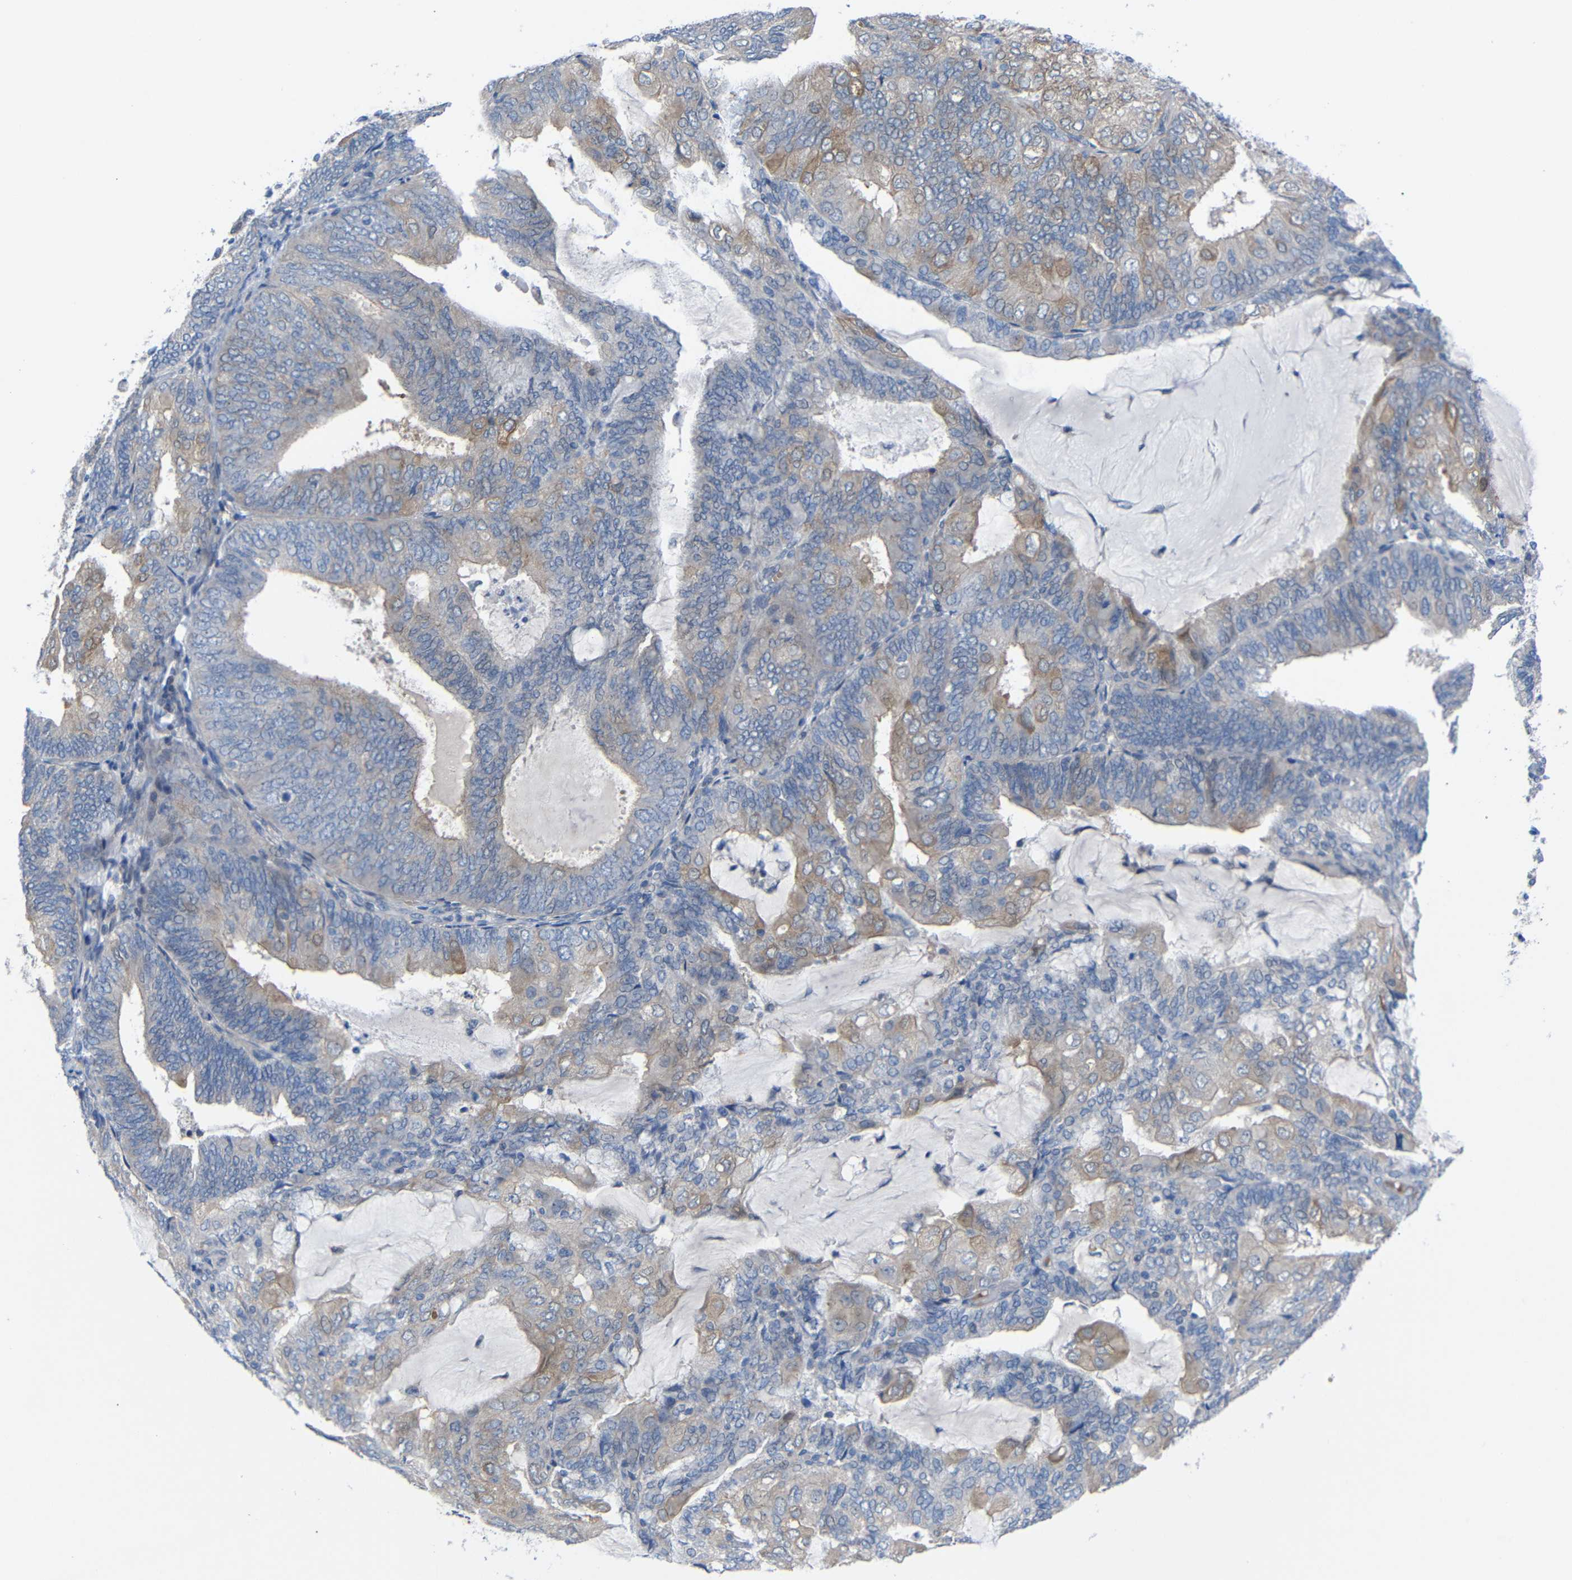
{"staining": {"intensity": "weak", "quantity": "25%-75%", "location": "cytoplasmic/membranous"}, "tissue": "endometrial cancer", "cell_type": "Tumor cells", "image_type": "cancer", "snomed": [{"axis": "morphology", "description": "Adenocarcinoma, NOS"}, {"axis": "topography", "description": "Endometrium"}], "caption": "Brown immunohistochemical staining in human adenocarcinoma (endometrial) shows weak cytoplasmic/membranous staining in about 25%-75% of tumor cells.", "gene": "CMTM1", "patient": {"sex": "female", "age": 81}}